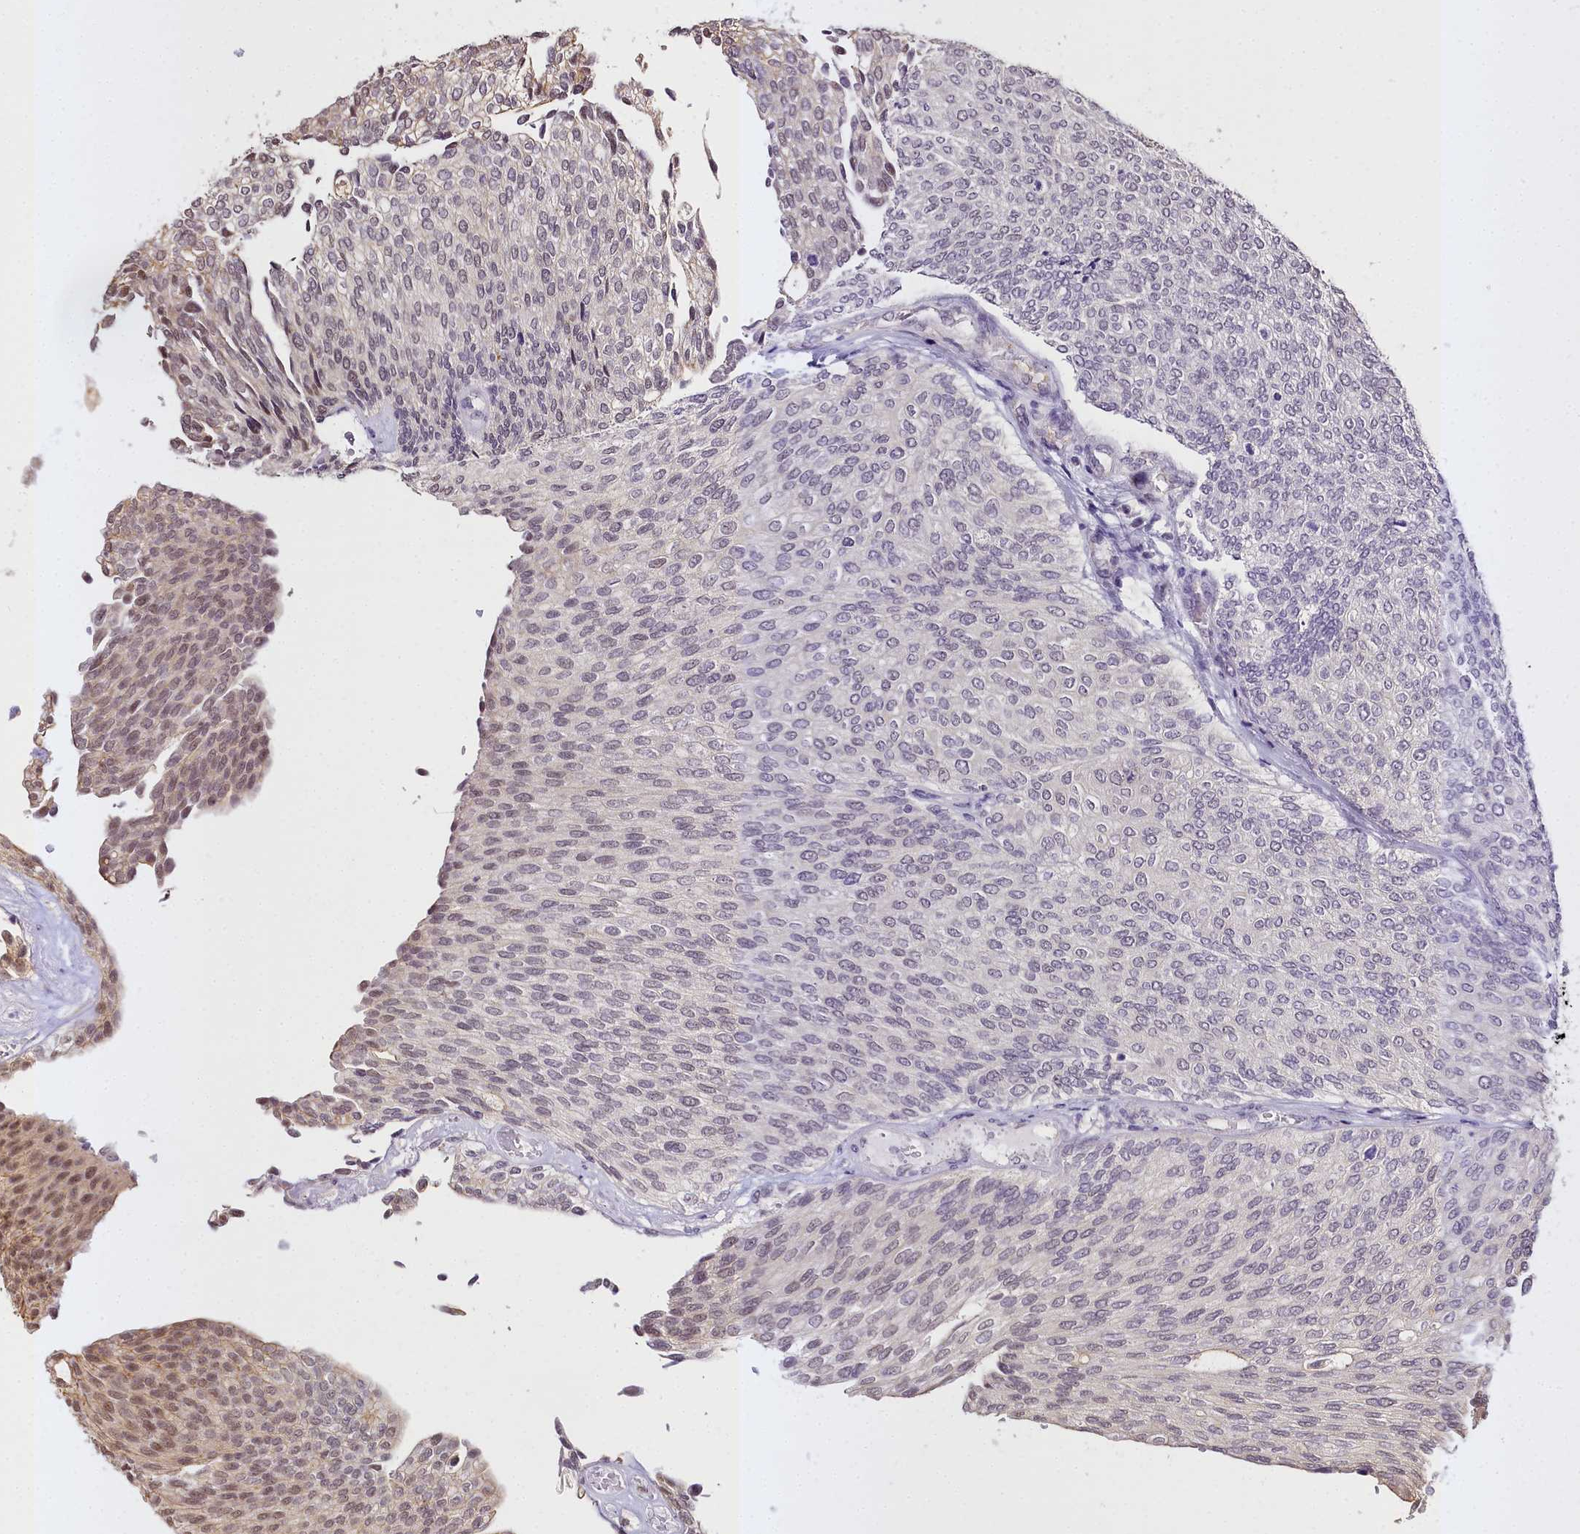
{"staining": {"intensity": "negative", "quantity": "none", "location": "none"}, "tissue": "urothelial cancer", "cell_type": "Tumor cells", "image_type": "cancer", "snomed": [{"axis": "morphology", "description": "Urothelial carcinoma, Low grade"}, {"axis": "topography", "description": "Urinary bladder"}], "caption": "DAB immunohistochemical staining of urothelial cancer reveals no significant staining in tumor cells. The staining is performed using DAB brown chromogen with nuclei counter-stained in using hematoxylin.", "gene": "PPP4C", "patient": {"sex": "female", "age": 79}}